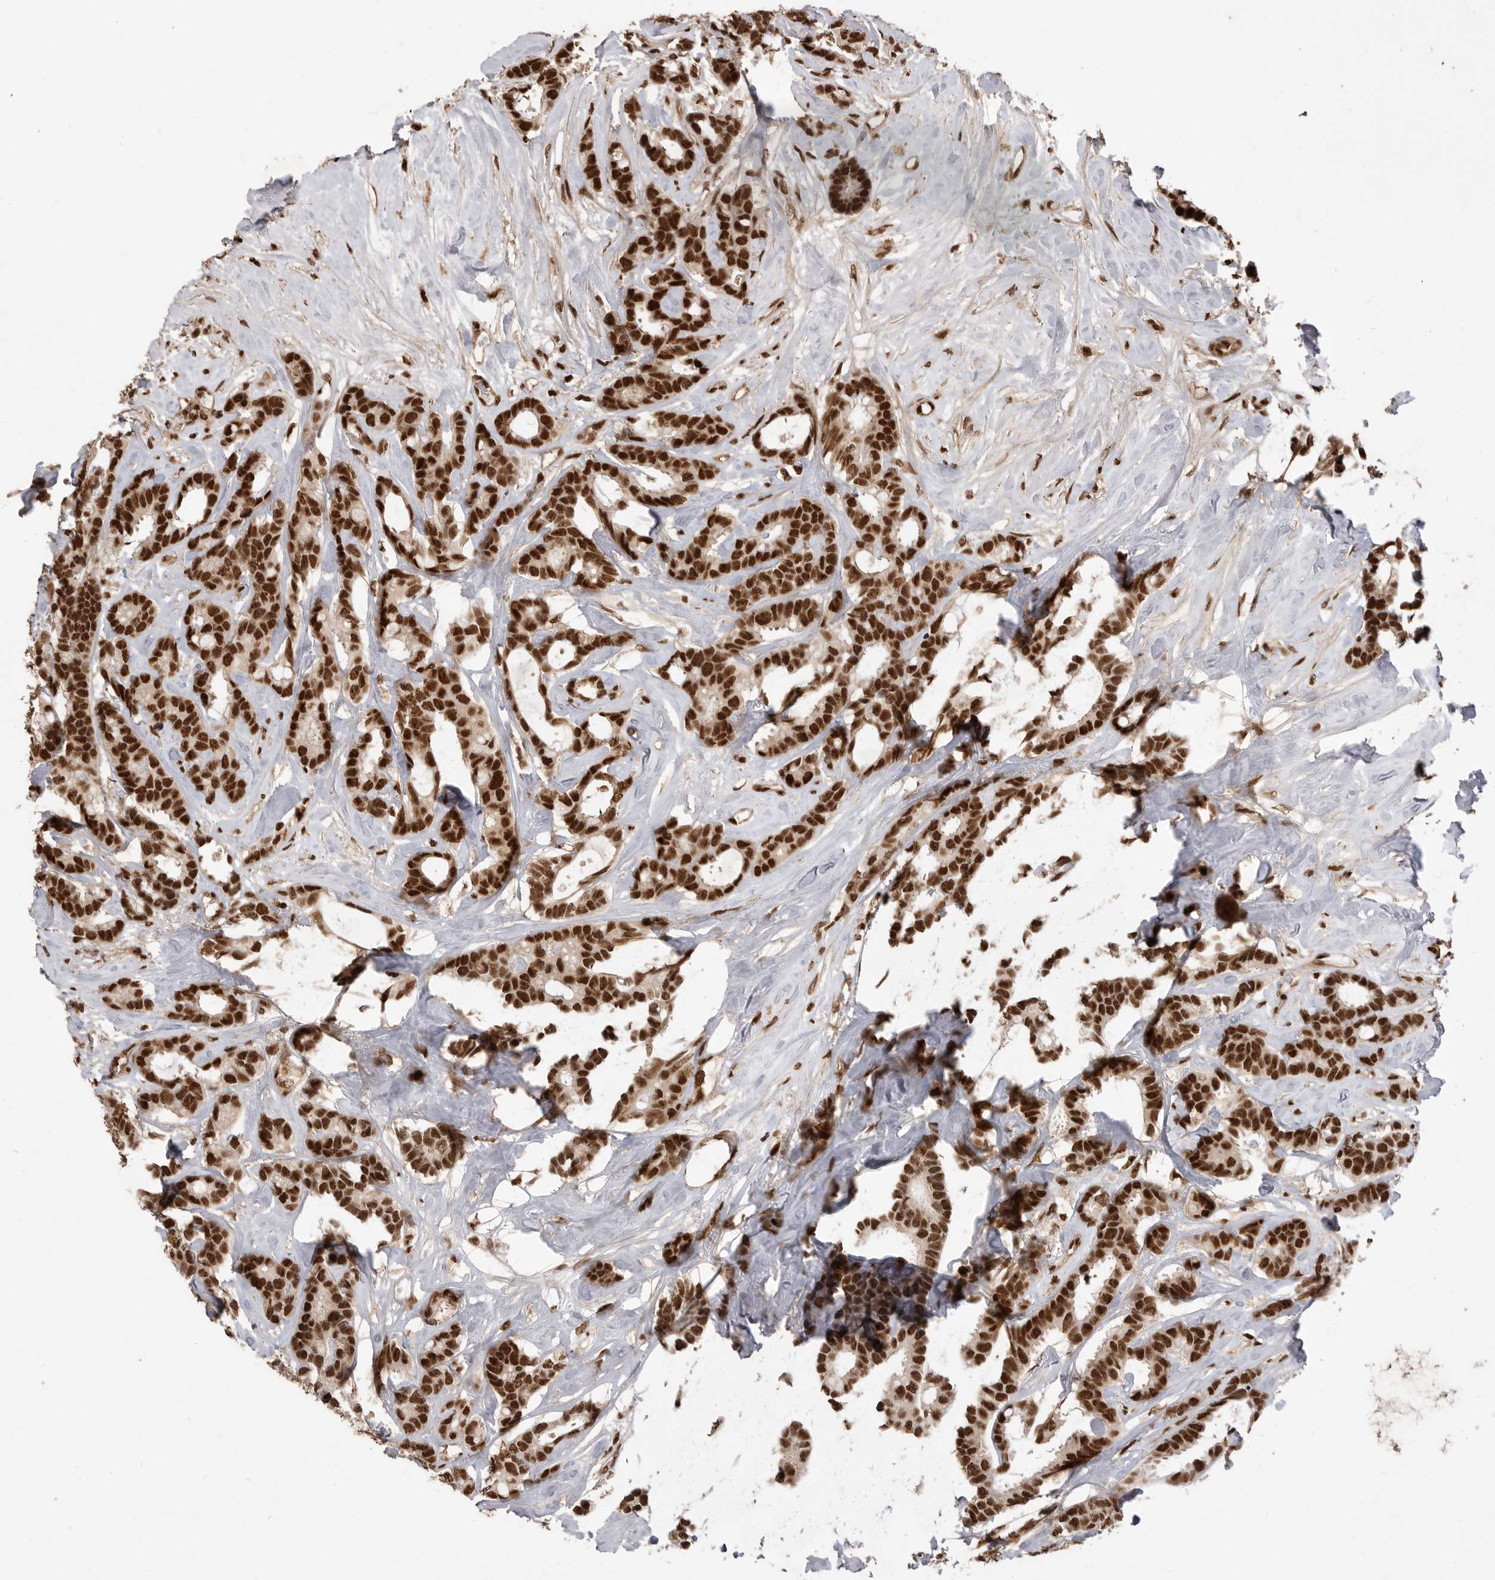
{"staining": {"intensity": "strong", "quantity": ">75%", "location": "nuclear"}, "tissue": "breast cancer", "cell_type": "Tumor cells", "image_type": "cancer", "snomed": [{"axis": "morphology", "description": "Duct carcinoma"}, {"axis": "topography", "description": "Breast"}], "caption": "Immunohistochemistry (IHC) staining of infiltrating ductal carcinoma (breast), which reveals high levels of strong nuclear expression in about >75% of tumor cells indicating strong nuclear protein expression. The staining was performed using DAB (3,3'-diaminobenzidine) (brown) for protein detection and nuclei were counterstained in hematoxylin (blue).", "gene": "PPP1R8", "patient": {"sex": "female", "age": 87}}